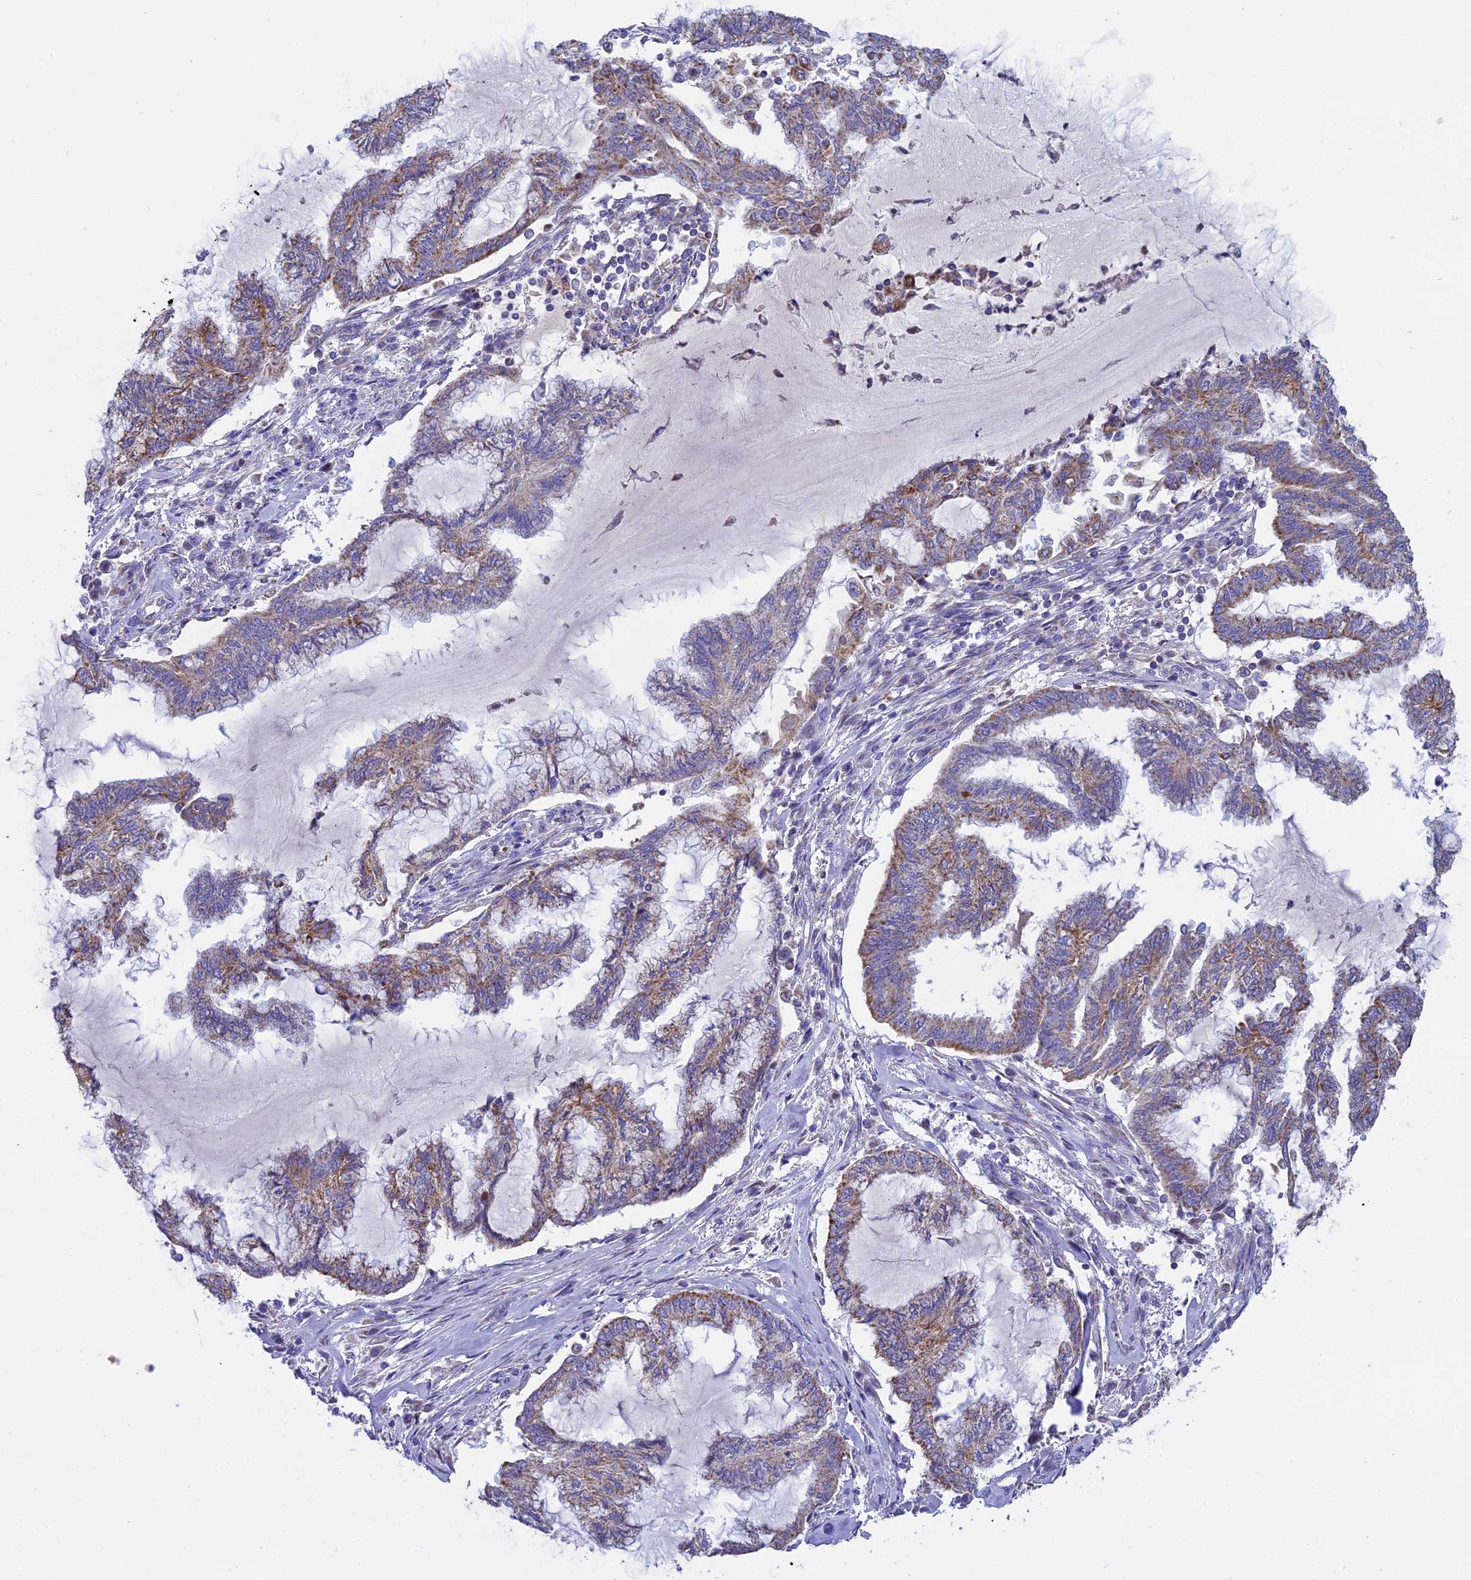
{"staining": {"intensity": "moderate", "quantity": ">75%", "location": "cytoplasmic/membranous"}, "tissue": "endometrial cancer", "cell_type": "Tumor cells", "image_type": "cancer", "snomed": [{"axis": "morphology", "description": "Adenocarcinoma, NOS"}, {"axis": "topography", "description": "Endometrium"}], "caption": "Tumor cells exhibit medium levels of moderate cytoplasmic/membranous positivity in about >75% of cells in human endometrial adenocarcinoma. The staining was performed using DAB to visualize the protein expression in brown, while the nuclei were stained in blue with hematoxylin (Magnification: 20x).", "gene": "MRPS34", "patient": {"sex": "female", "age": 86}}